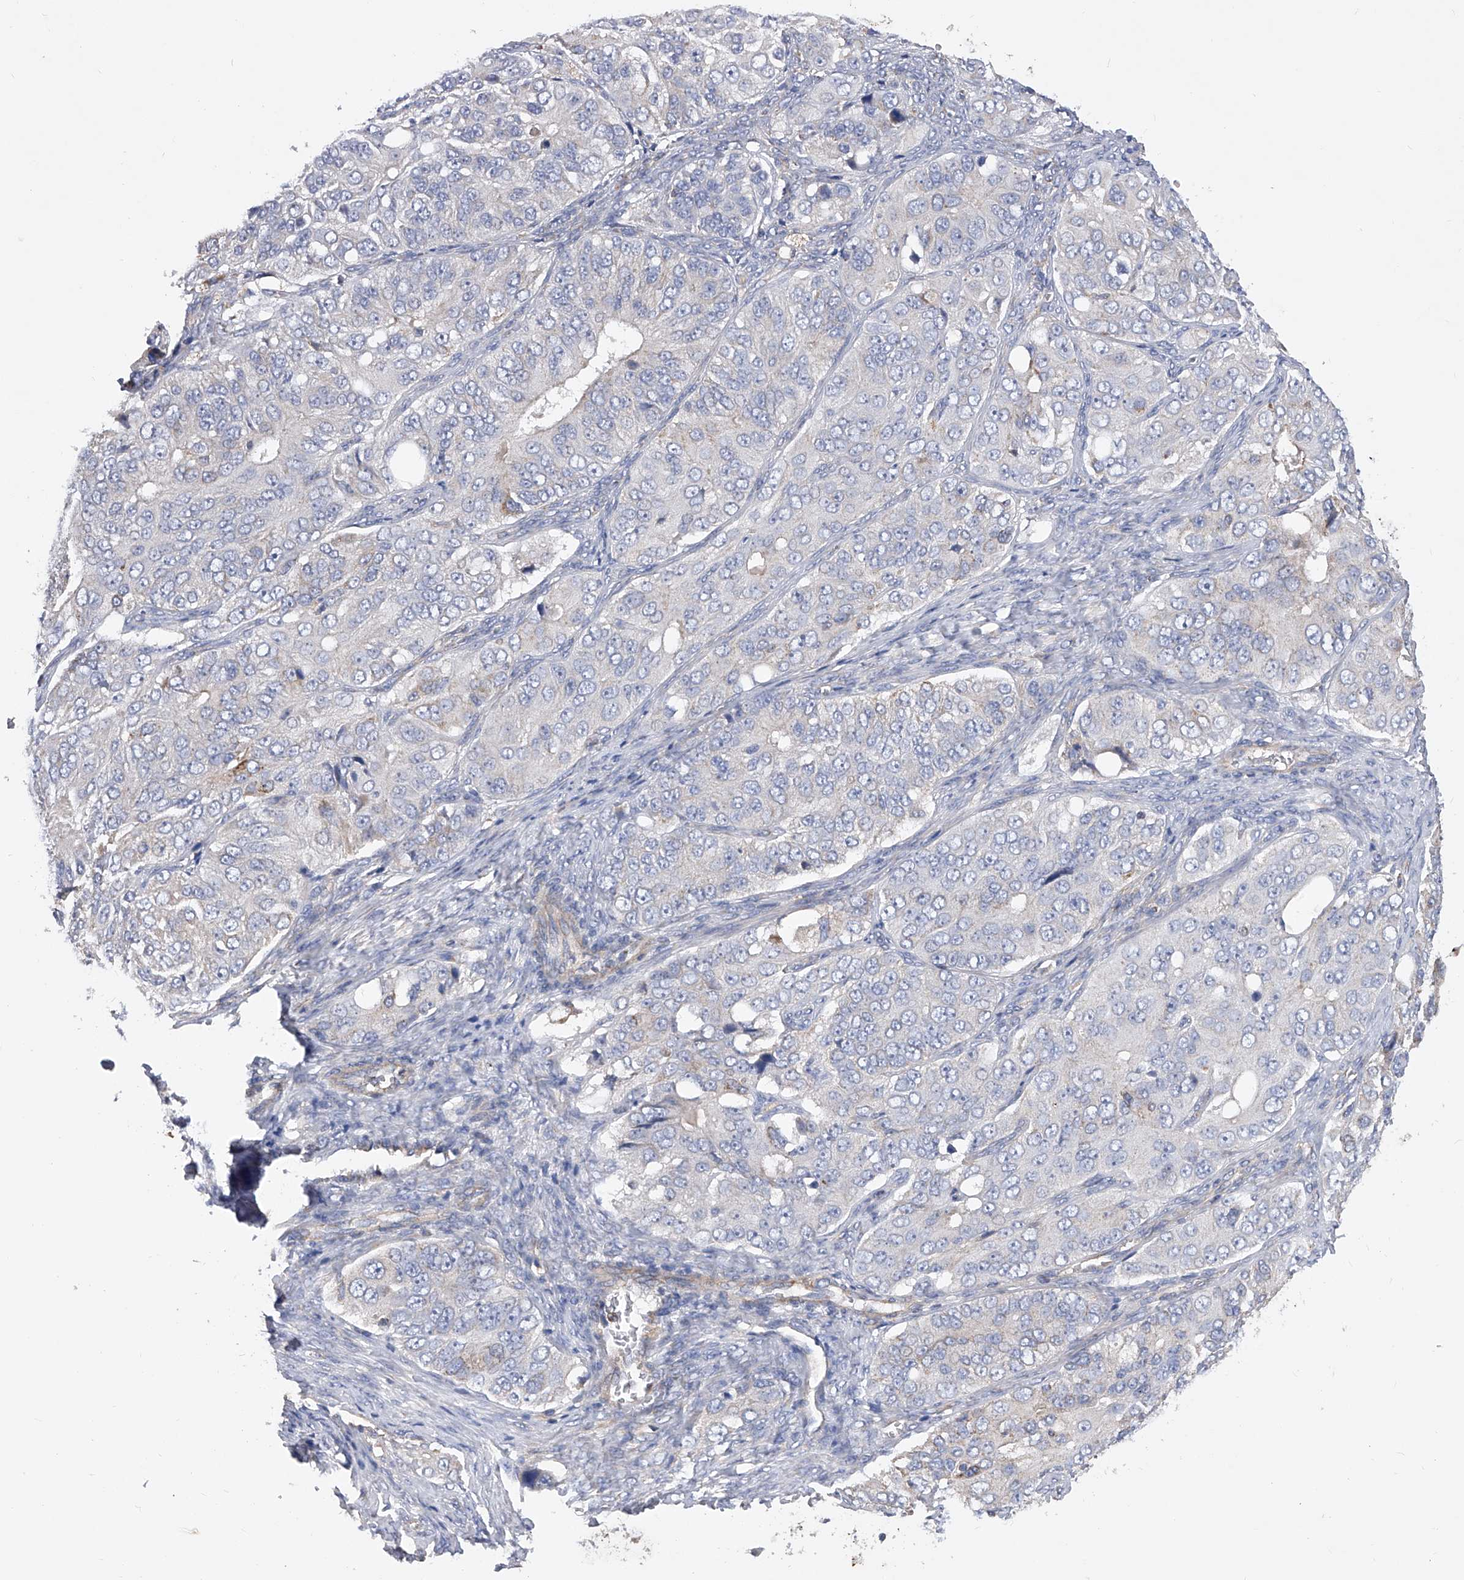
{"staining": {"intensity": "weak", "quantity": "<25%", "location": "cytoplasmic/membranous"}, "tissue": "ovarian cancer", "cell_type": "Tumor cells", "image_type": "cancer", "snomed": [{"axis": "morphology", "description": "Carcinoma, endometroid"}, {"axis": "topography", "description": "Ovary"}], "caption": "Micrograph shows no protein positivity in tumor cells of ovarian cancer tissue.", "gene": "PDSS2", "patient": {"sex": "female", "age": 51}}